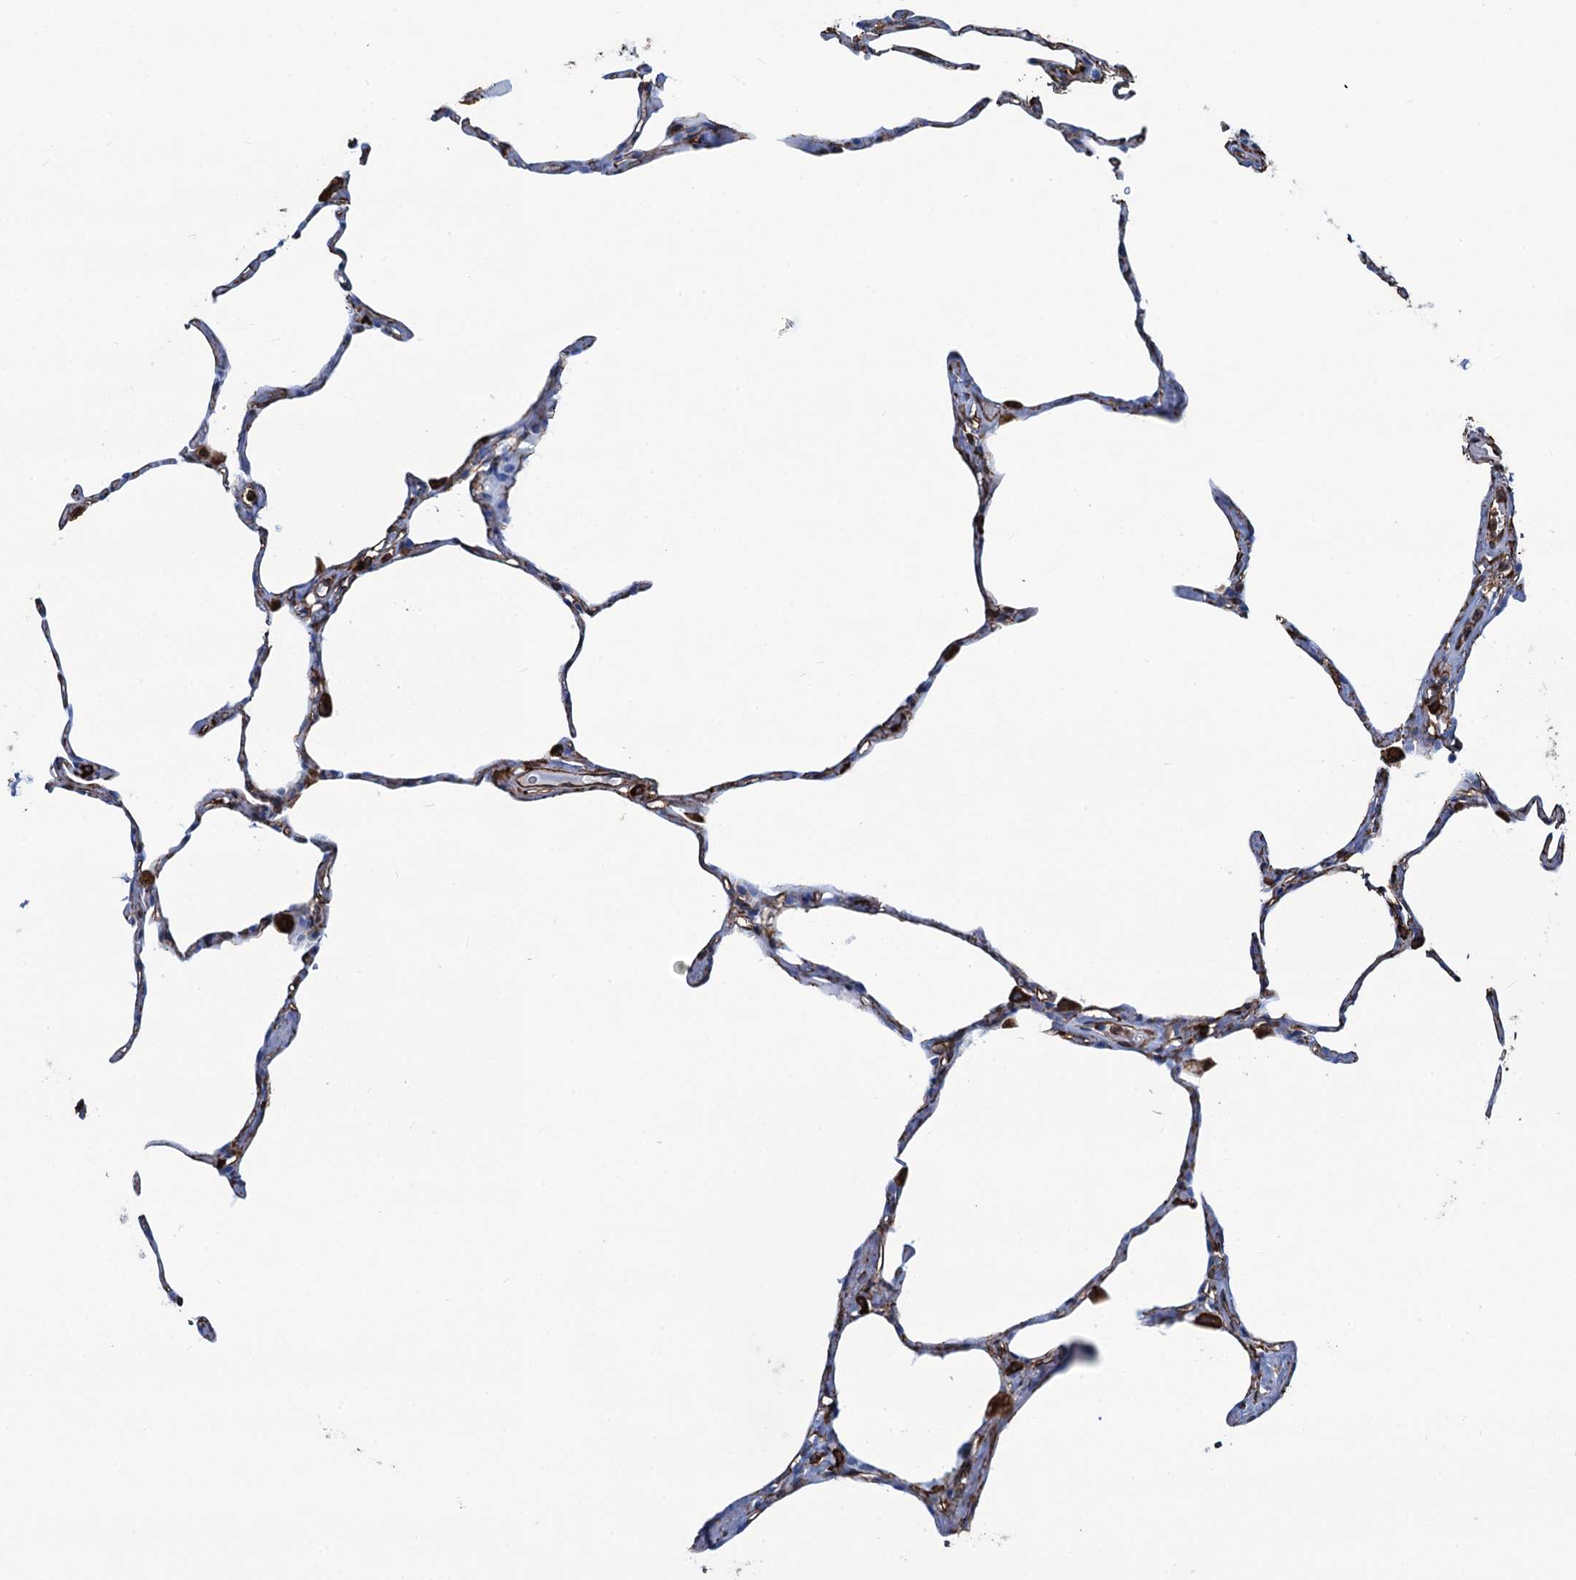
{"staining": {"intensity": "negative", "quantity": "none", "location": "none"}, "tissue": "lung", "cell_type": "Alveolar cells", "image_type": "normal", "snomed": [{"axis": "morphology", "description": "Normal tissue, NOS"}, {"axis": "topography", "description": "Lung"}], "caption": "A histopathology image of human lung is negative for staining in alveolar cells. (DAB (3,3'-diaminobenzidine) immunohistochemistry, high magnification).", "gene": "PGM2", "patient": {"sex": "male", "age": 65}}